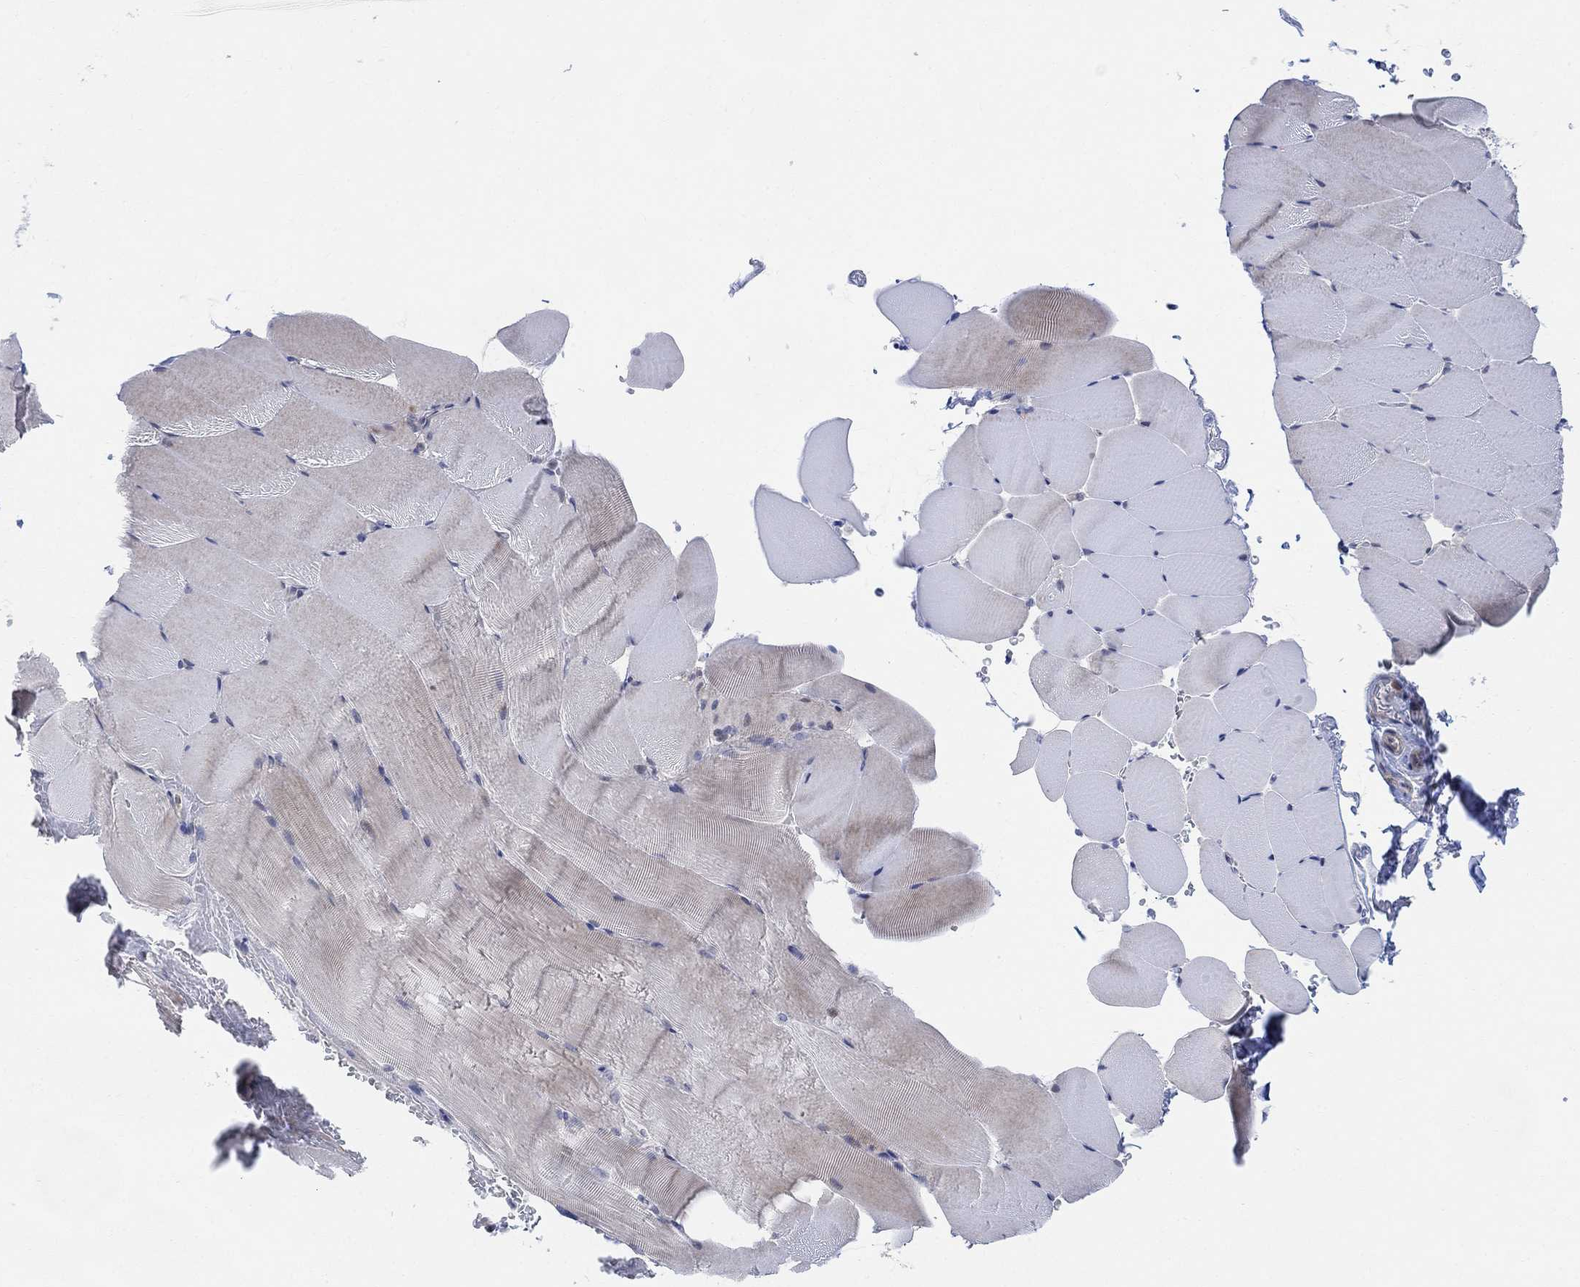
{"staining": {"intensity": "negative", "quantity": "none", "location": "none"}, "tissue": "skeletal muscle", "cell_type": "Myocytes", "image_type": "normal", "snomed": [{"axis": "morphology", "description": "Normal tissue, NOS"}, {"axis": "topography", "description": "Skeletal muscle"}], "caption": "Immunohistochemical staining of unremarkable human skeletal muscle displays no significant staining in myocytes.", "gene": "CNTF", "patient": {"sex": "female", "age": 37}}